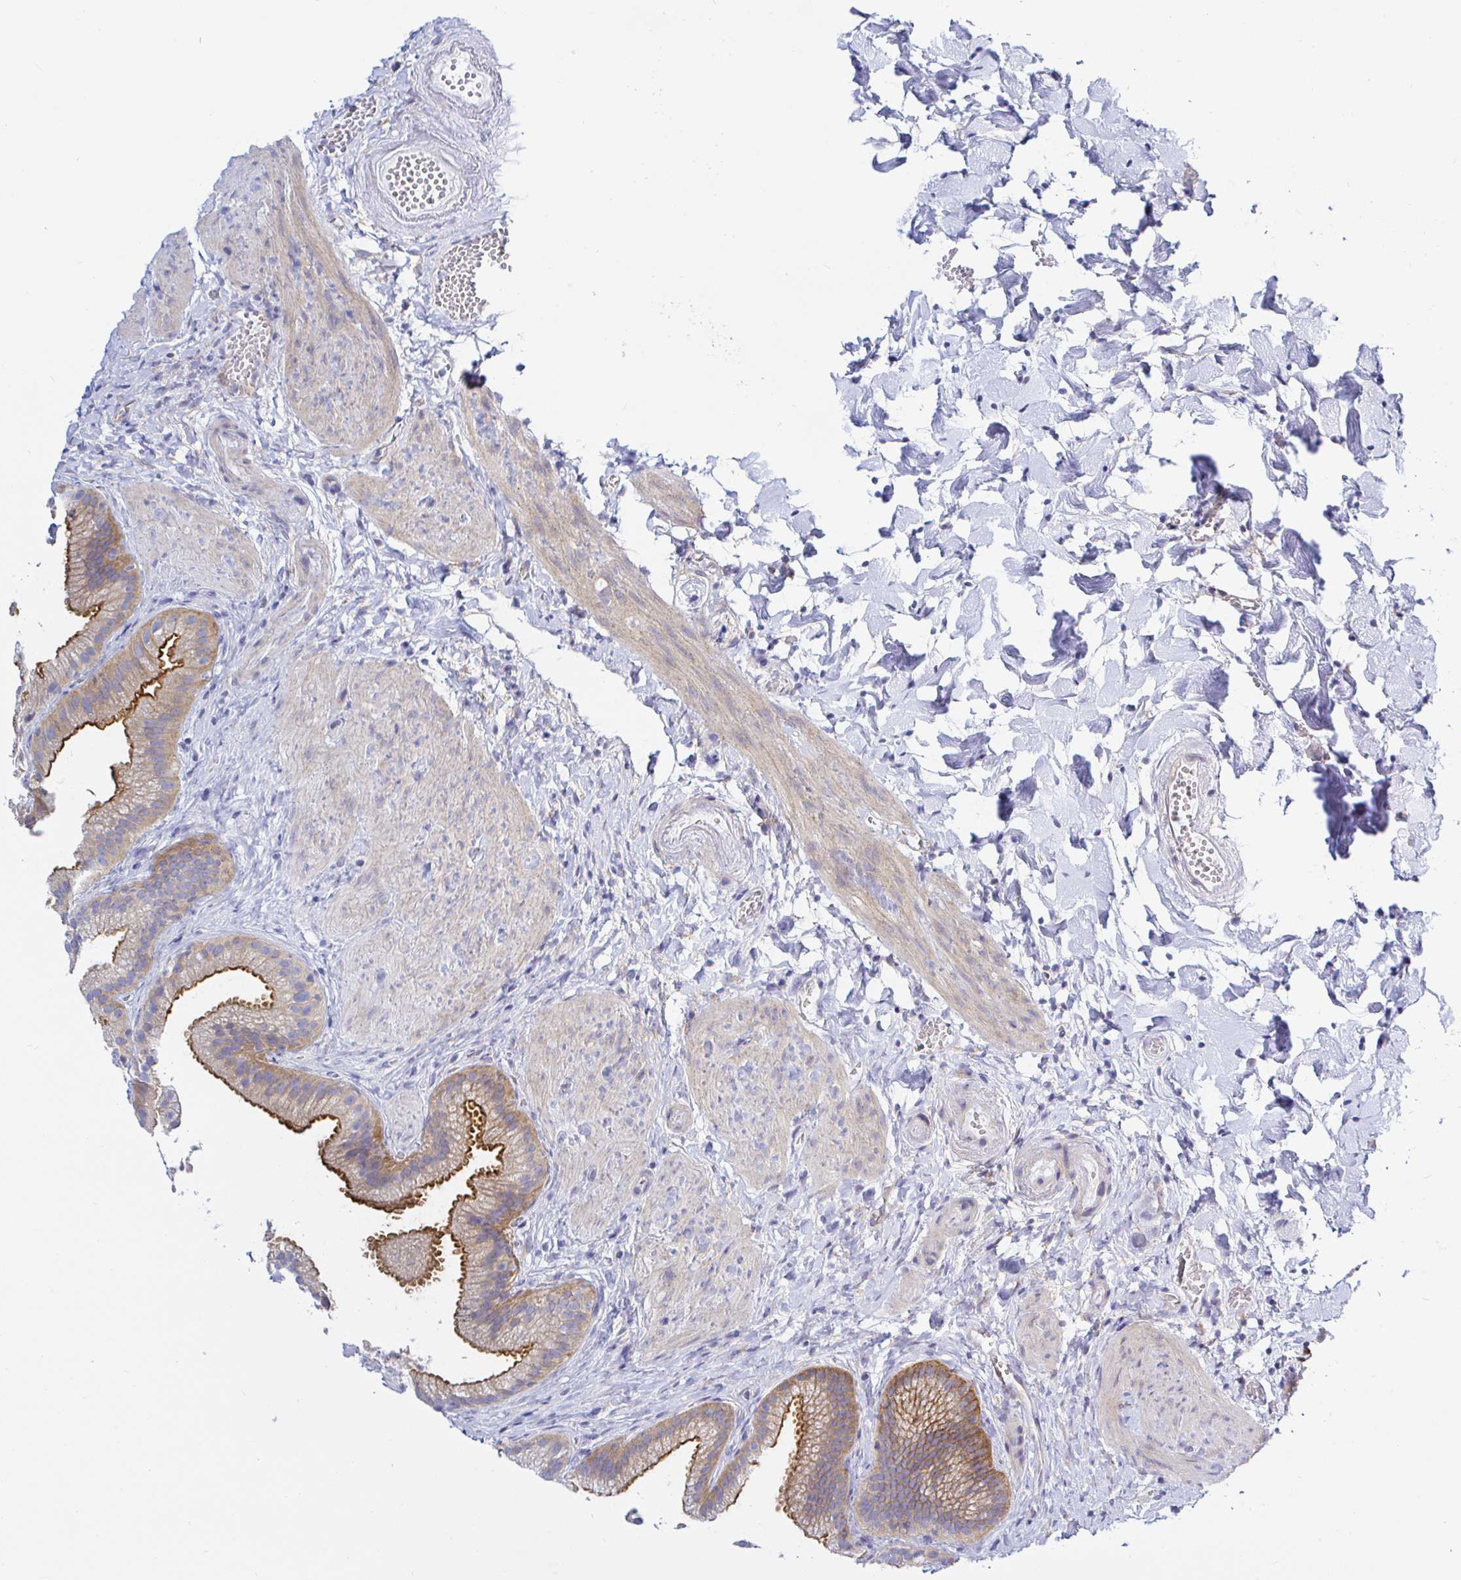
{"staining": {"intensity": "strong", "quantity": ">75%", "location": "cytoplasmic/membranous"}, "tissue": "gallbladder", "cell_type": "Glandular cells", "image_type": "normal", "snomed": [{"axis": "morphology", "description": "Normal tissue, NOS"}, {"axis": "topography", "description": "Gallbladder"}], "caption": "Immunohistochemistry of unremarkable human gallbladder exhibits high levels of strong cytoplasmic/membranous staining in about >75% of glandular cells.", "gene": "ARL4D", "patient": {"sex": "female", "age": 63}}